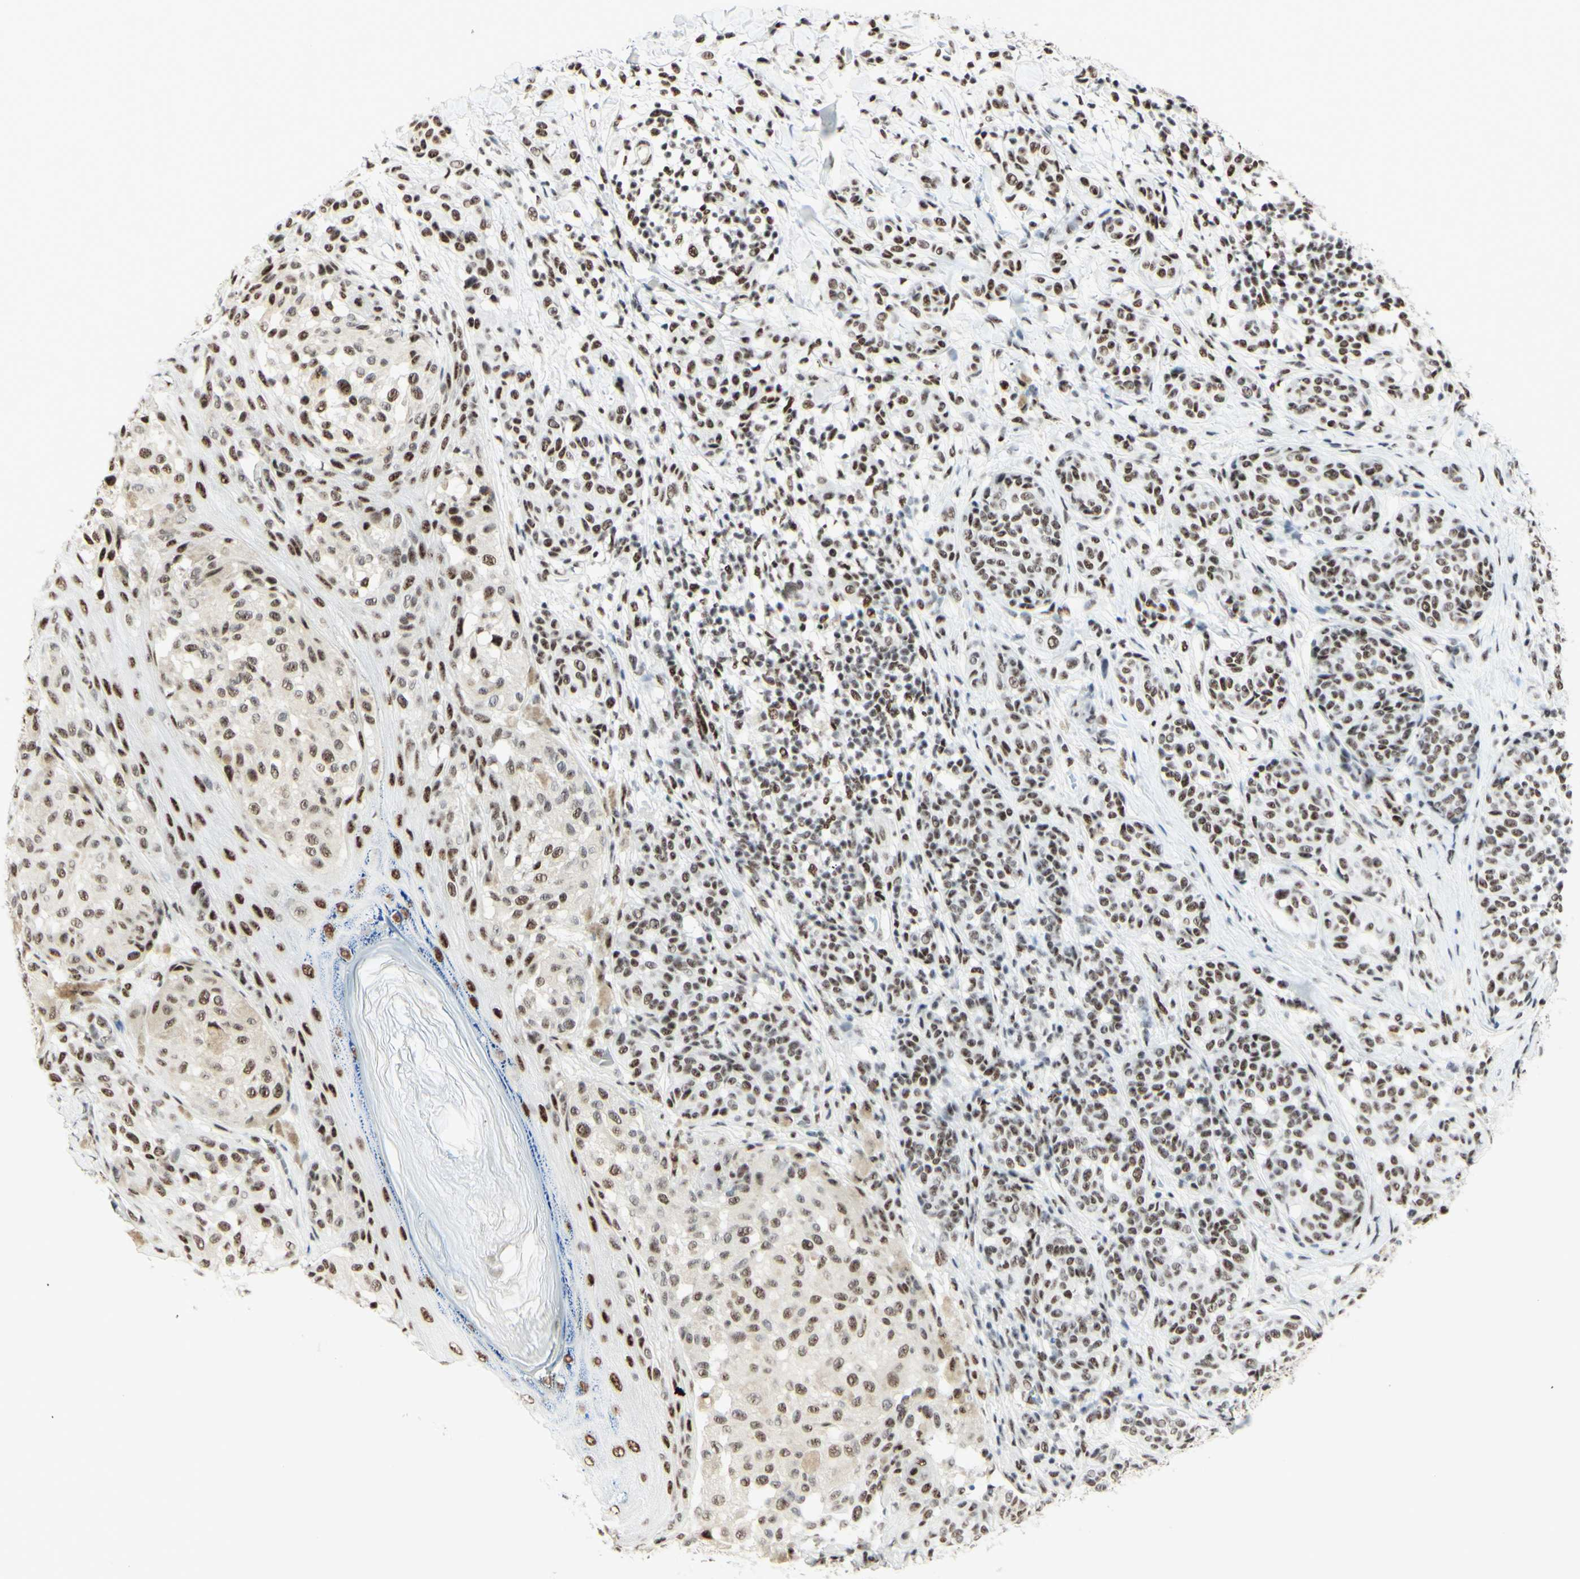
{"staining": {"intensity": "strong", "quantity": "25%-75%", "location": "nuclear"}, "tissue": "melanoma", "cell_type": "Tumor cells", "image_type": "cancer", "snomed": [{"axis": "morphology", "description": "Malignant melanoma, NOS"}, {"axis": "topography", "description": "Skin"}], "caption": "Approximately 25%-75% of tumor cells in human melanoma demonstrate strong nuclear protein positivity as visualized by brown immunohistochemical staining.", "gene": "WTAP", "patient": {"sex": "female", "age": 46}}